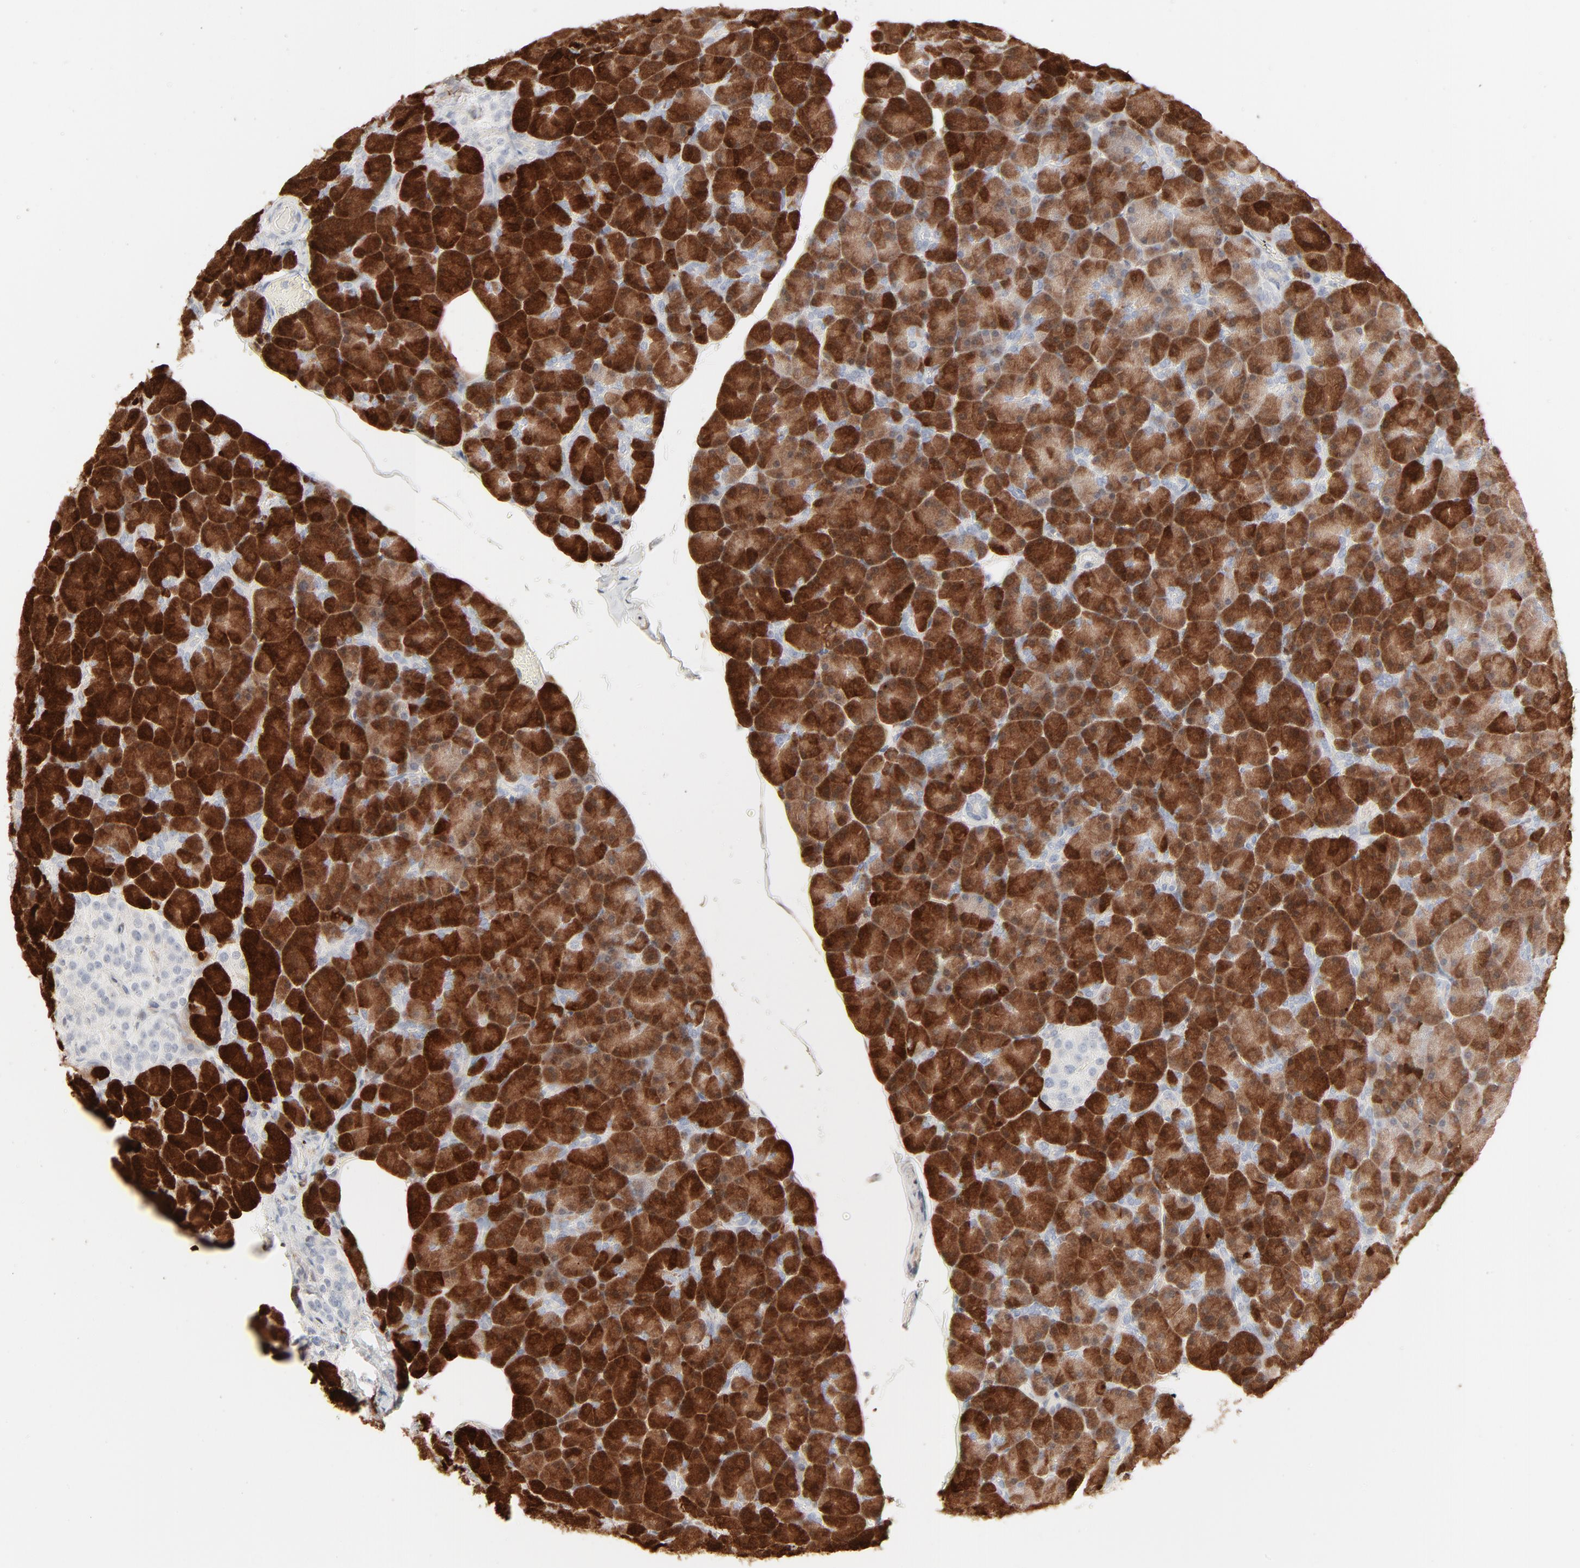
{"staining": {"intensity": "strong", "quantity": ">75%", "location": "cytoplasmic/membranous"}, "tissue": "pancreas", "cell_type": "Exocrine glandular cells", "image_type": "normal", "snomed": [{"axis": "morphology", "description": "Normal tissue, NOS"}, {"axis": "topography", "description": "Pancreas"}], "caption": "IHC photomicrograph of normal pancreas: pancreas stained using immunohistochemistry (IHC) exhibits high levels of strong protein expression localized specifically in the cytoplasmic/membranous of exocrine glandular cells, appearing as a cytoplasmic/membranous brown color.", "gene": "LGALS2", "patient": {"sex": "female", "age": 43}}